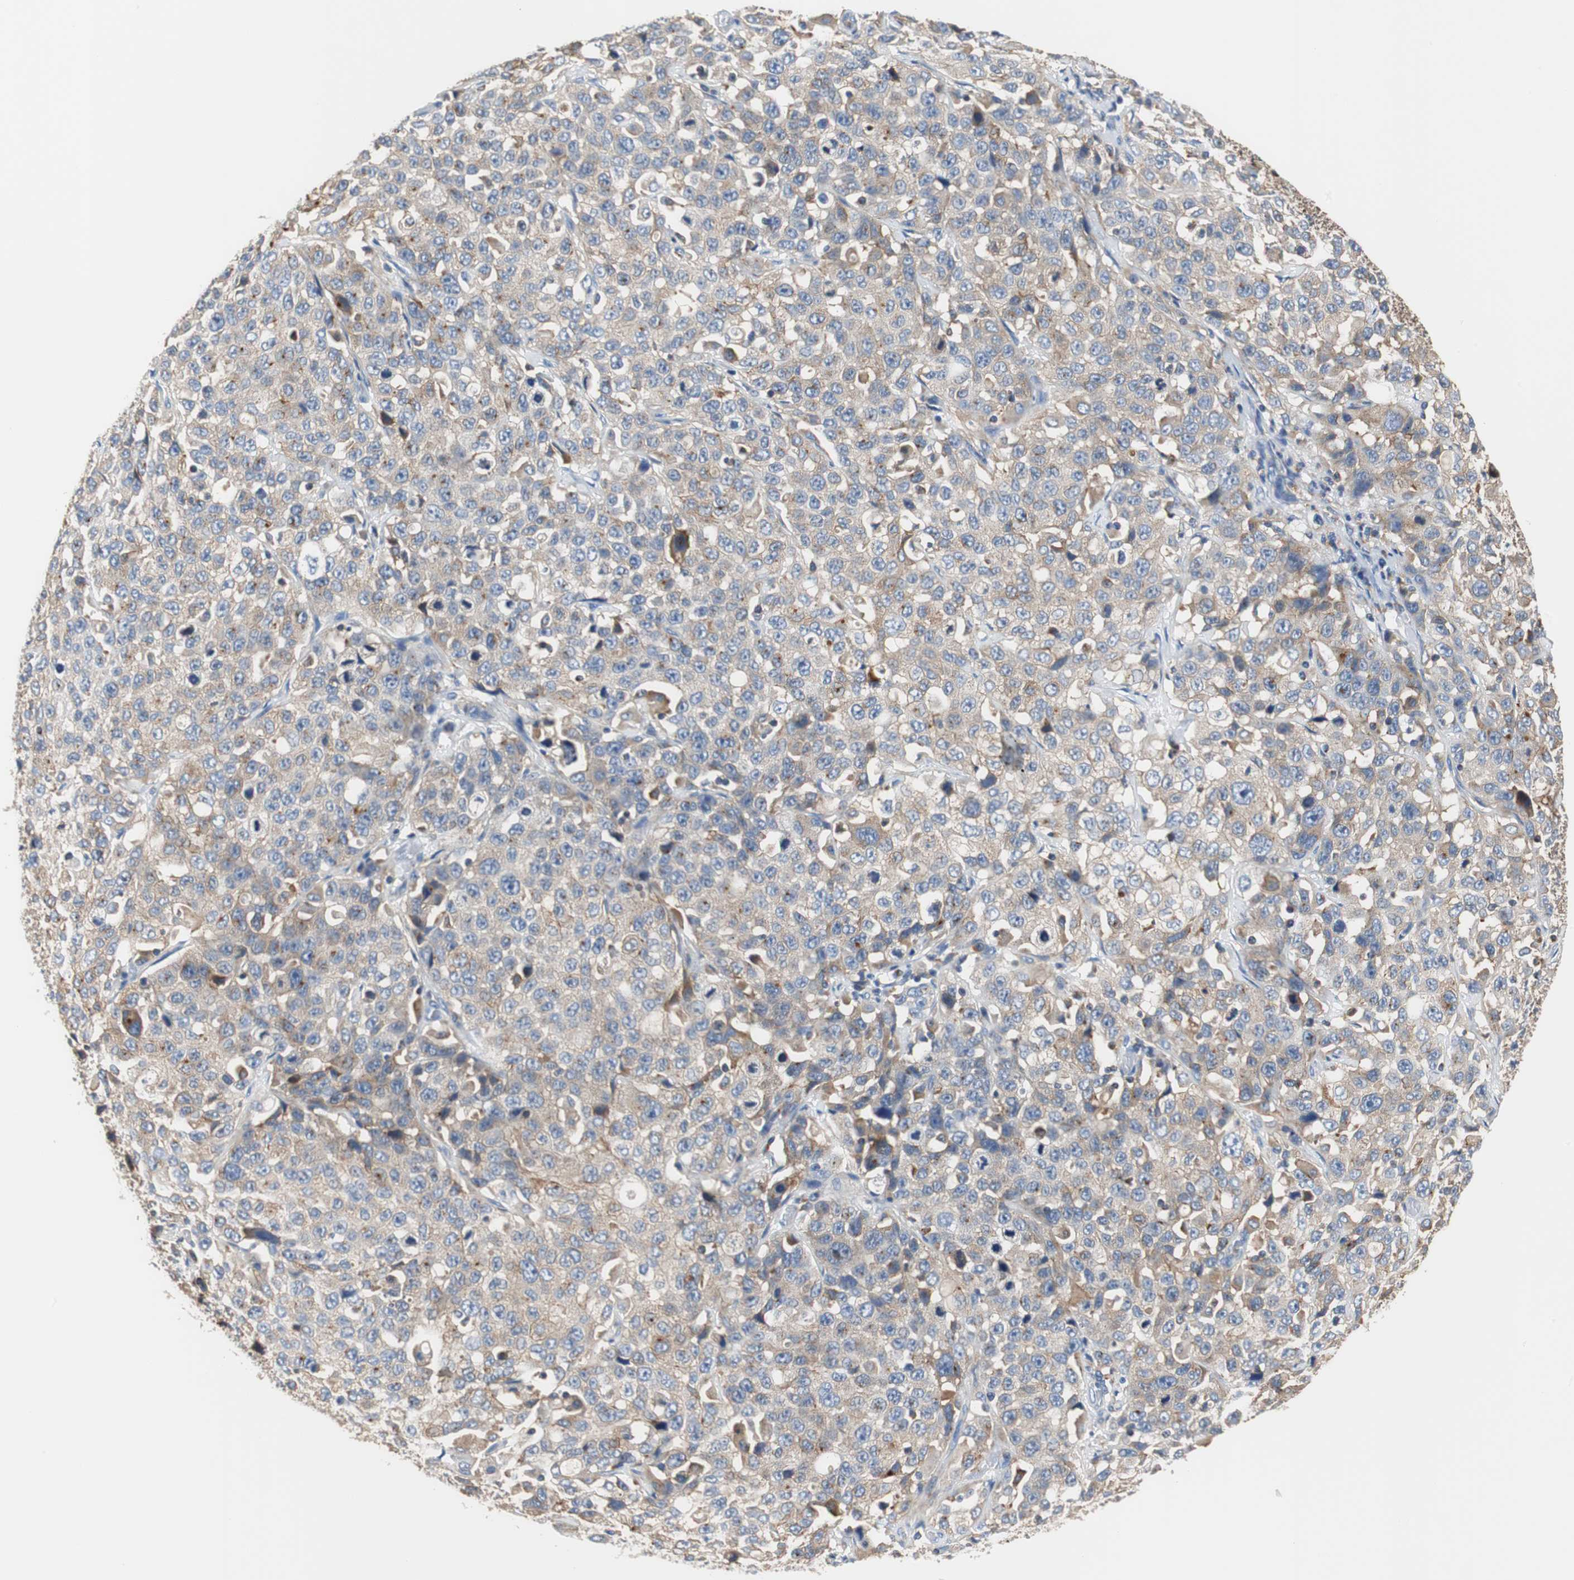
{"staining": {"intensity": "moderate", "quantity": ">75%", "location": "cytoplasmic/membranous"}, "tissue": "stomach cancer", "cell_type": "Tumor cells", "image_type": "cancer", "snomed": [{"axis": "morphology", "description": "Normal tissue, NOS"}, {"axis": "morphology", "description": "Adenocarcinoma, NOS"}, {"axis": "topography", "description": "Stomach"}], "caption": "The immunohistochemical stain shows moderate cytoplasmic/membranous staining in tumor cells of adenocarcinoma (stomach) tissue.", "gene": "VAMP8", "patient": {"sex": "male", "age": 48}}